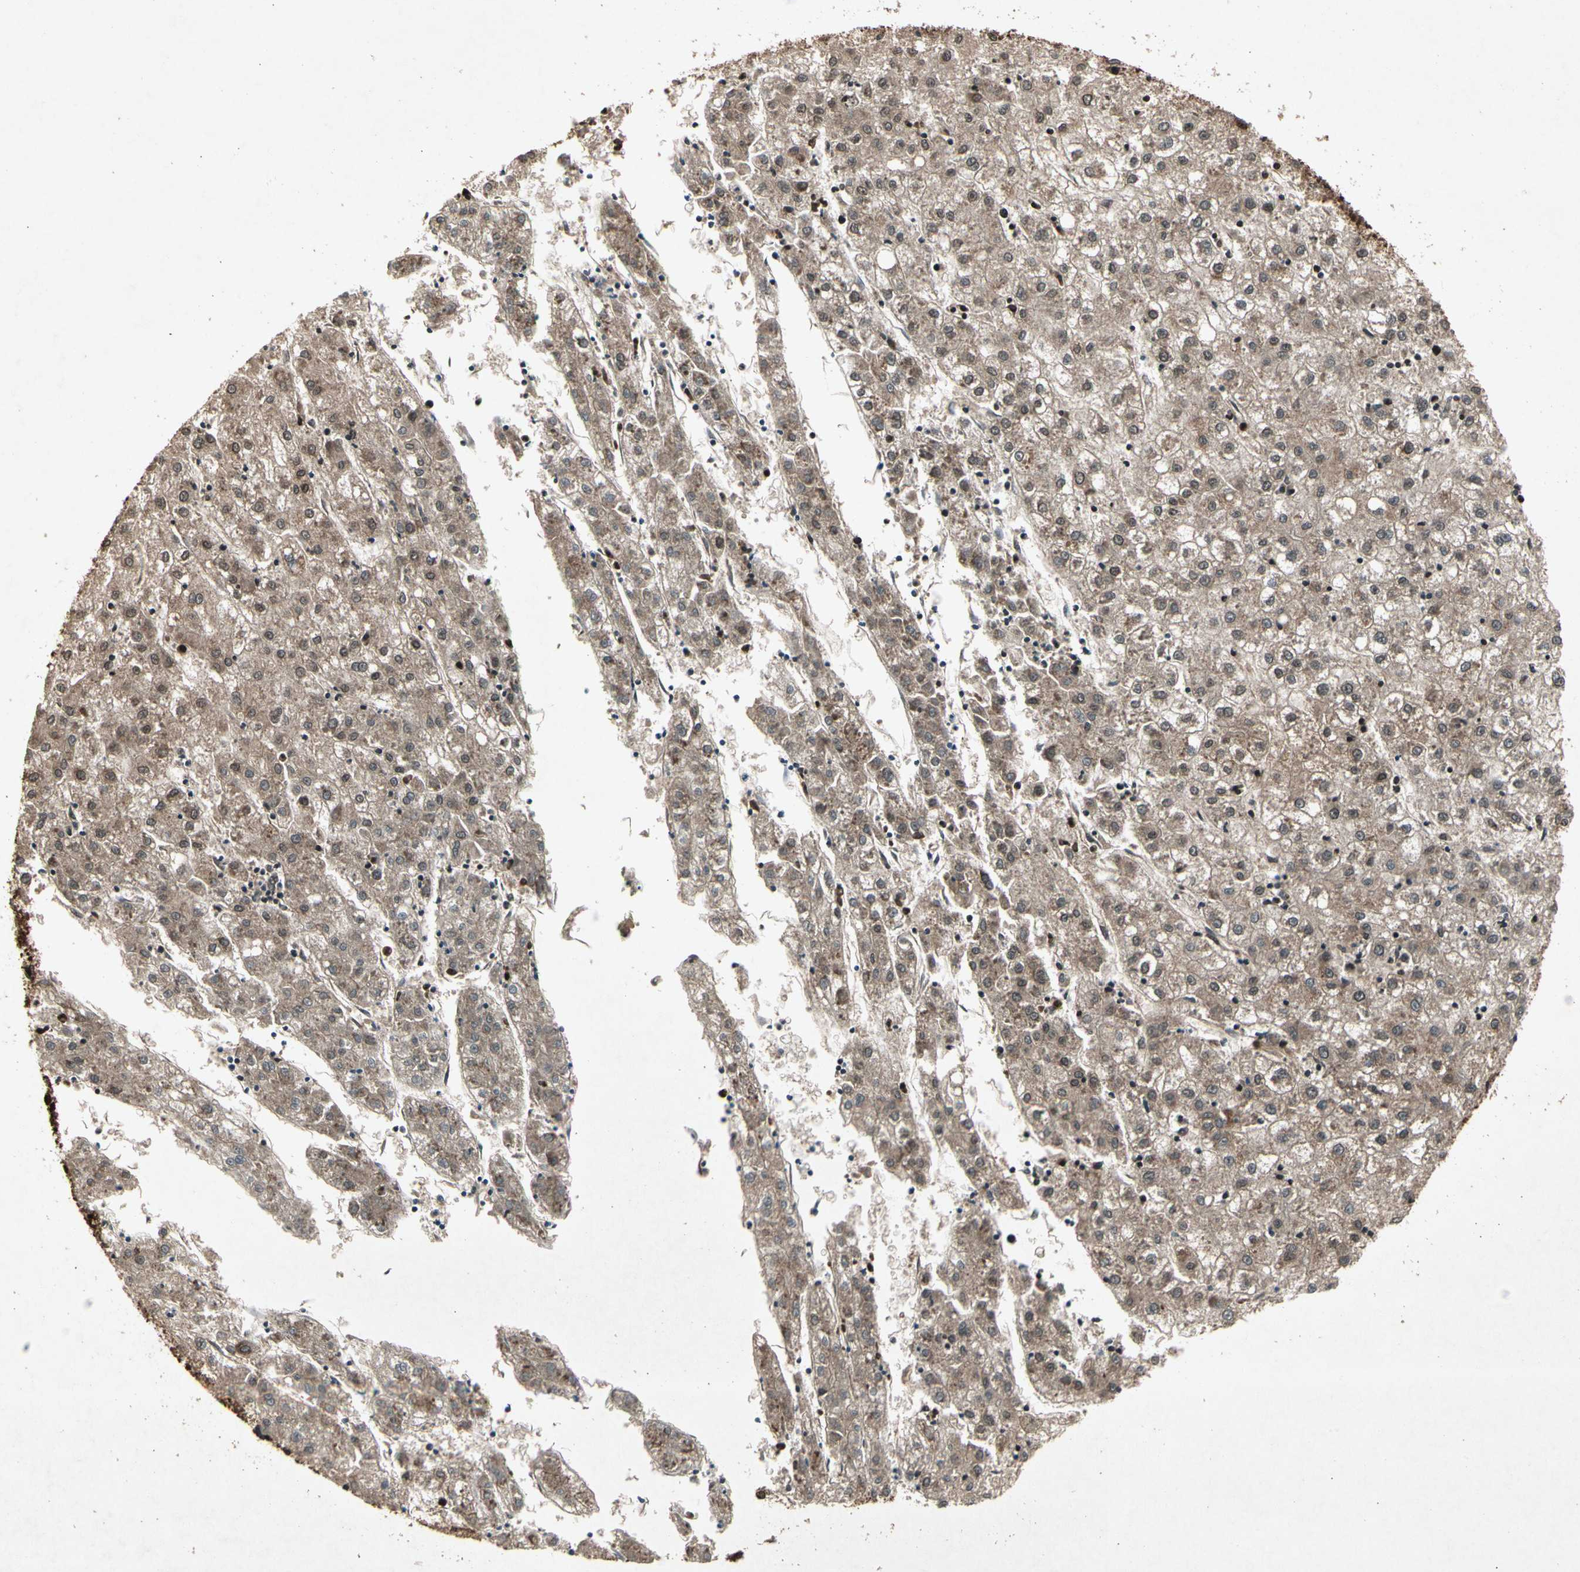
{"staining": {"intensity": "moderate", "quantity": ">75%", "location": "cytoplasmic/membranous"}, "tissue": "liver cancer", "cell_type": "Tumor cells", "image_type": "cancer", "snomed": [{"axis": "morphology", "description": "Carcinoma, Hepatocellular, NOS"}, {"axis": "topography", "description": "Liver"}], "caption": "Protein staining of liver cancer (hepatocellular carcinoma) tissue reveals moderate cytoplasmic/membranous positivity in about >75% of tumor cells. The staining was performed using DAB to visualize the protein expression in brown, while the nuclei were stained in blue with hematoxylin (Magnification: 20x).", "gene": "GLRX", "patient": {"sex": "male", "age": 72}}